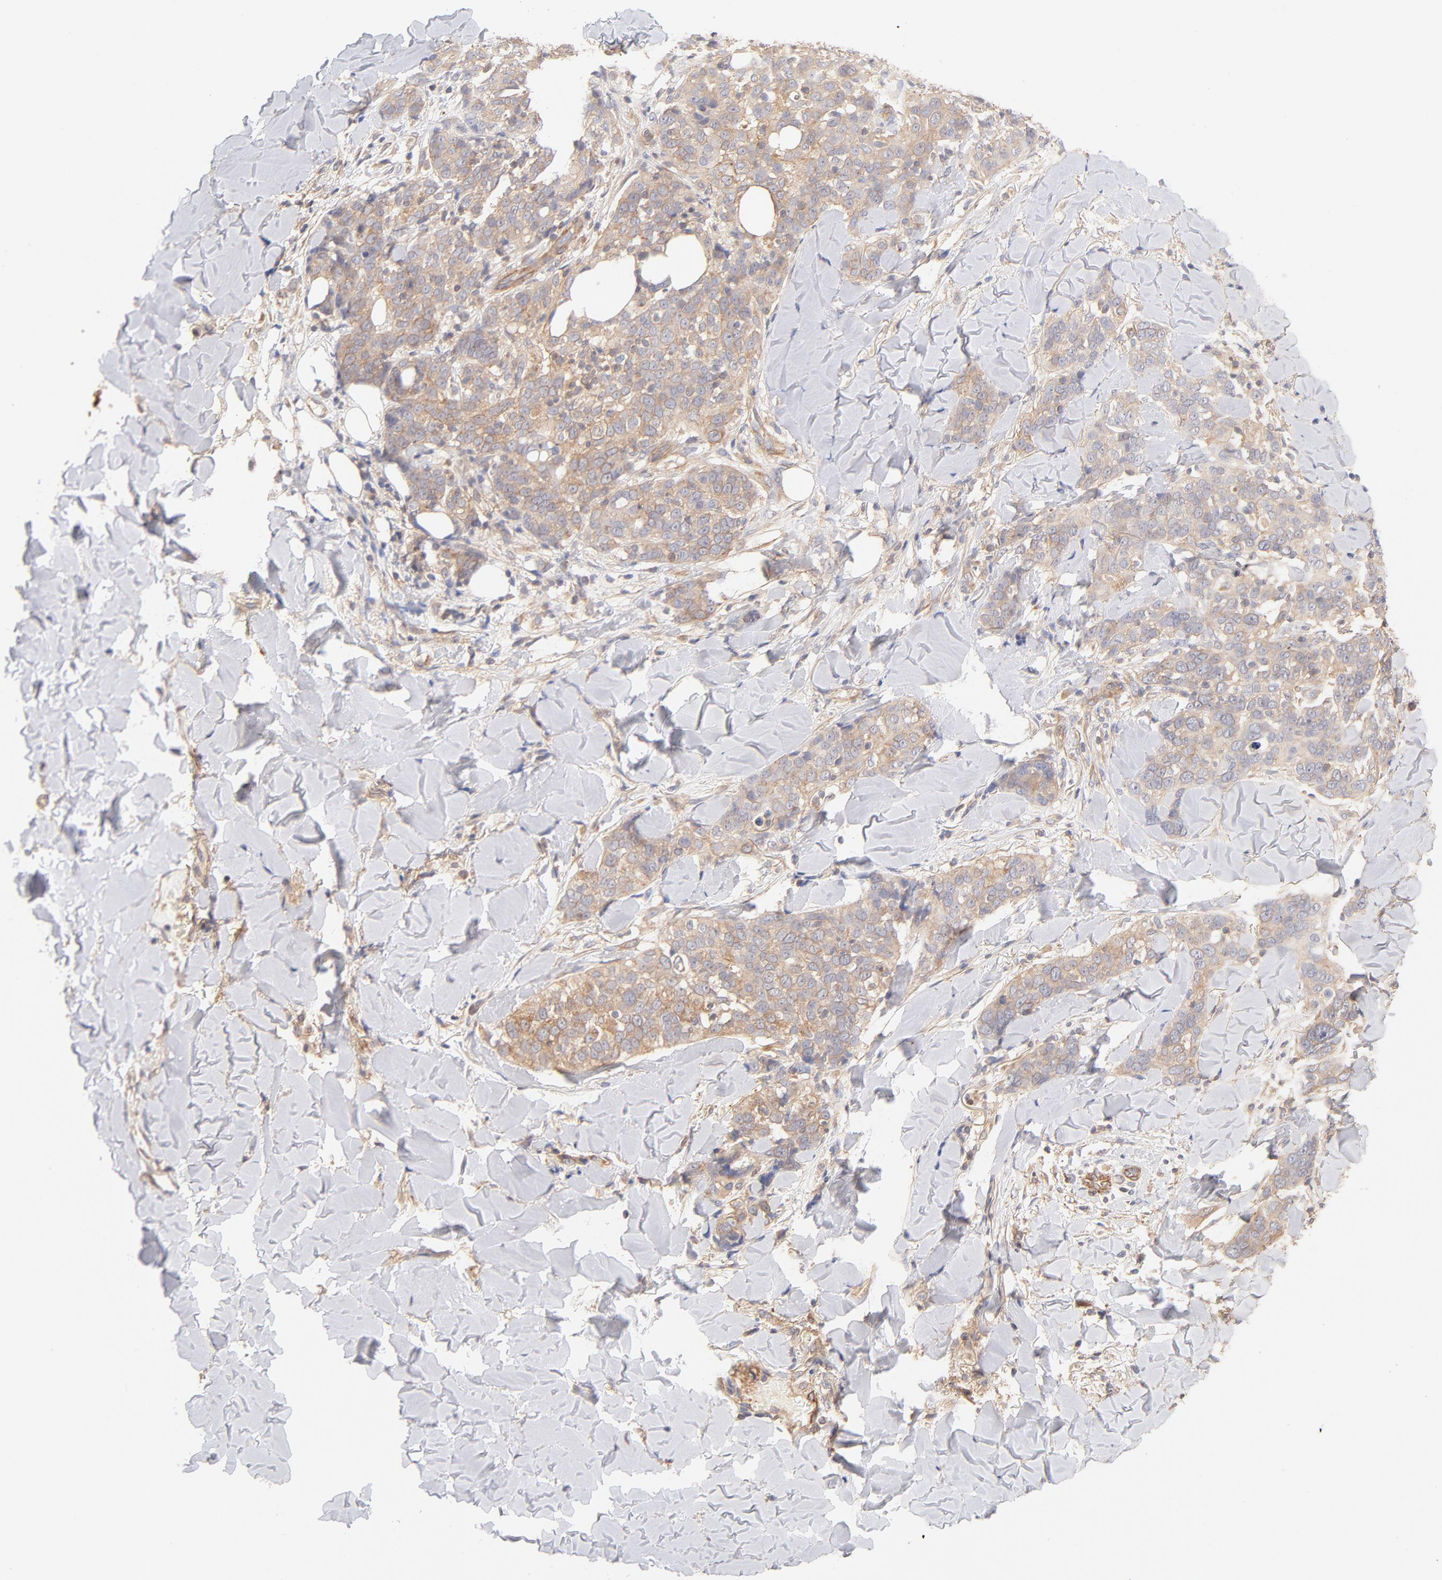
{"staining": {"intensity": "moderate", "quantity": ">75%", "location": "cytoplasmic/membranous"}, "tissue": "skin cancer", "cell_type": "Tumor cells", "image_type": "cancer", "snomed": [{"axis": "morphology", "description": "Normal tissue, NOS"}, {"axis": "morphology", "description": "Squamous cell carcinoma, NOS"}, {"axis": "topography", "description": "Skin"}], "caption": "A medium amount of moderate cytoplasmic/membranous positivity is seen in approximately >75% of tumor cells in squamous cell carcinoma (skin) tissue.", "gene": "LDLRAP1", "patient": {"sex": "female", "age": 83}}